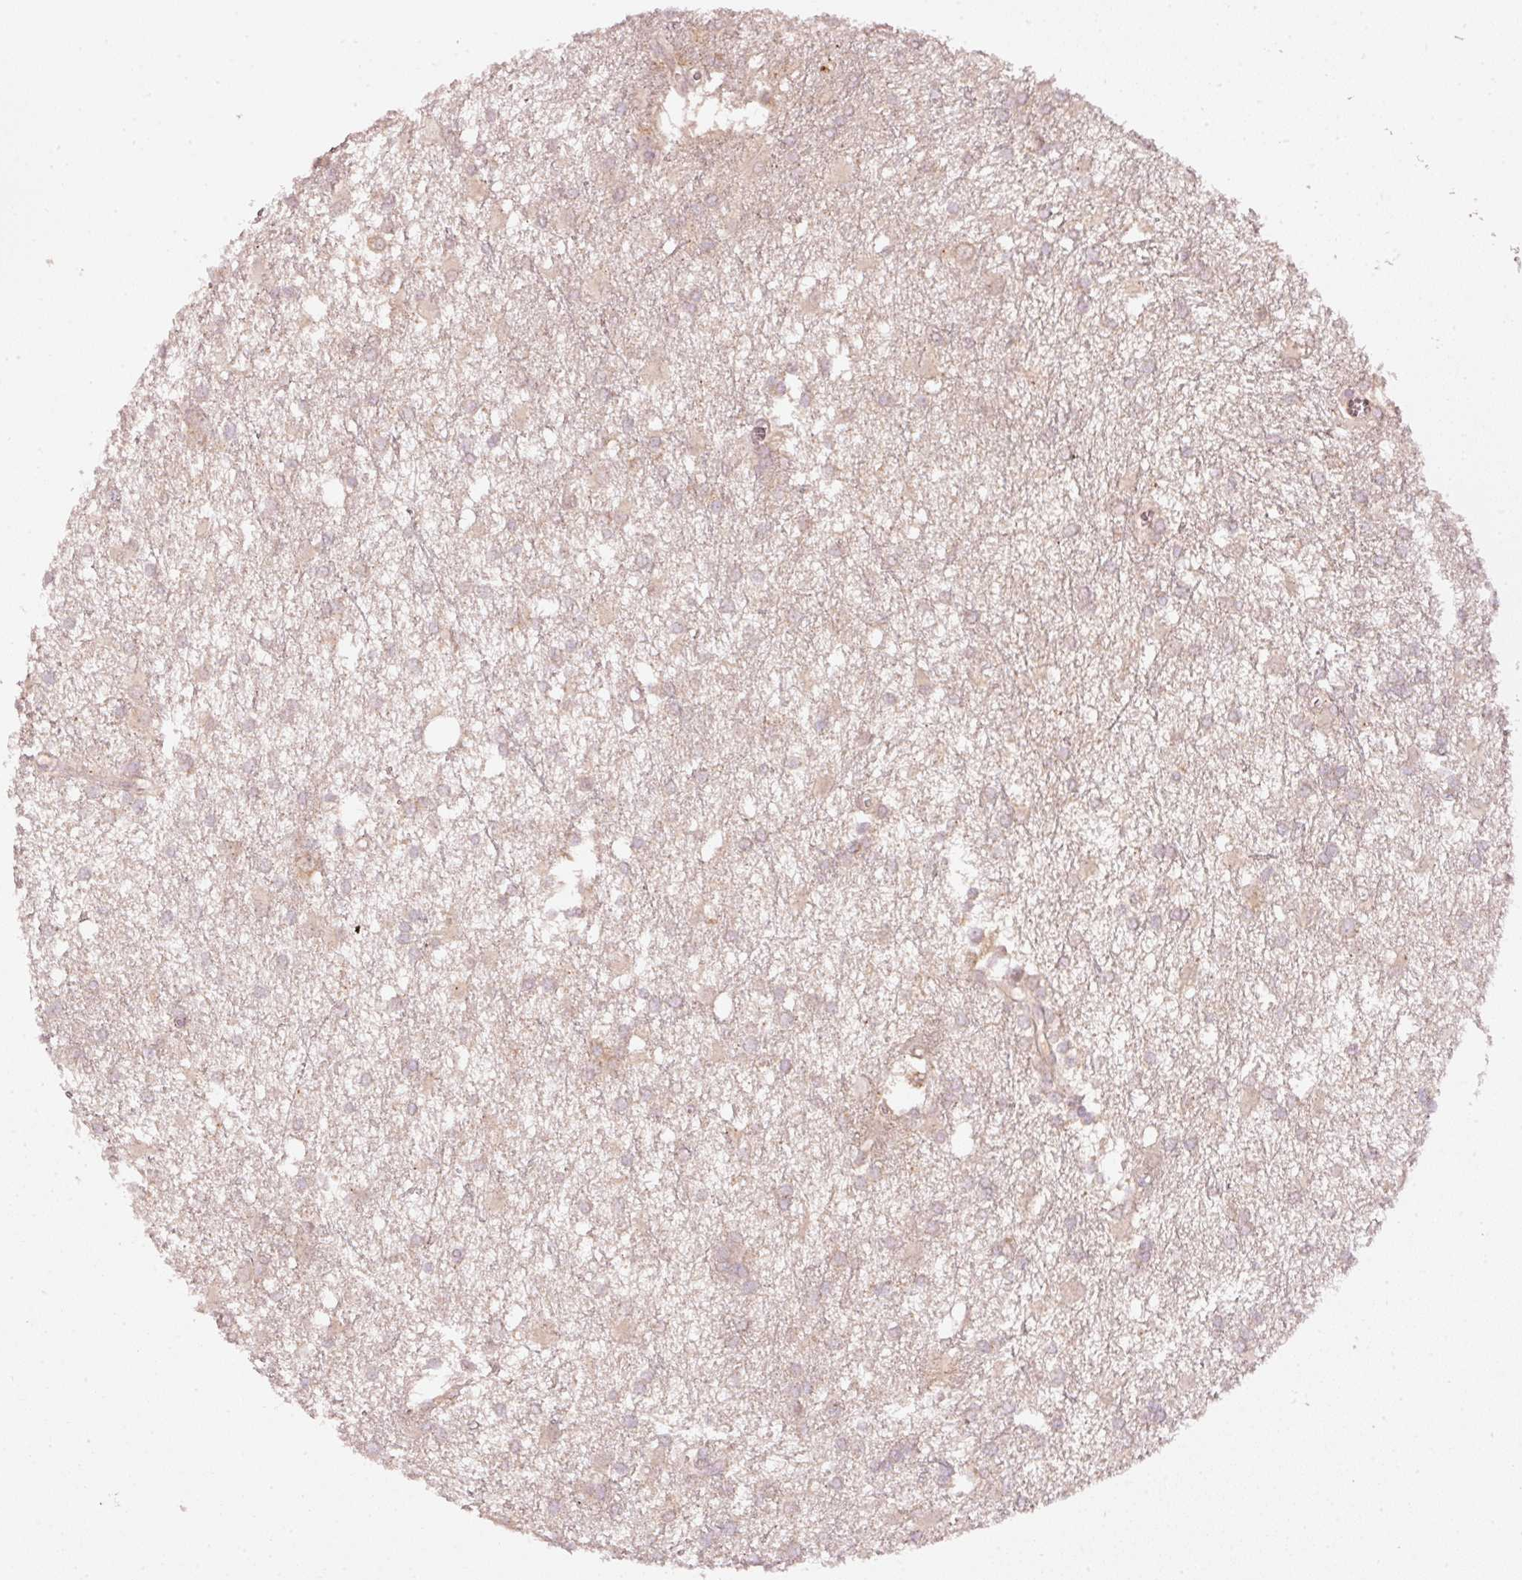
{"staining": {"intensity": "negative", "quantity": "none", "location": "none"}, "tissue": "glioma", "cell_type": "Tumor cells", "image_type": "cancer", "snomed": [{"axis": "morphology", "description": "Glioma, malignant, High grade"}, {"axis": "topography", "description": "Brain"}], "caption": "Immunohistochemical staining of human malignant glioma (high-grade) exhibits no significant positivity in tumor cells.", "gene": "TOB2", "patient": {"sex": "male", "age": 48}}